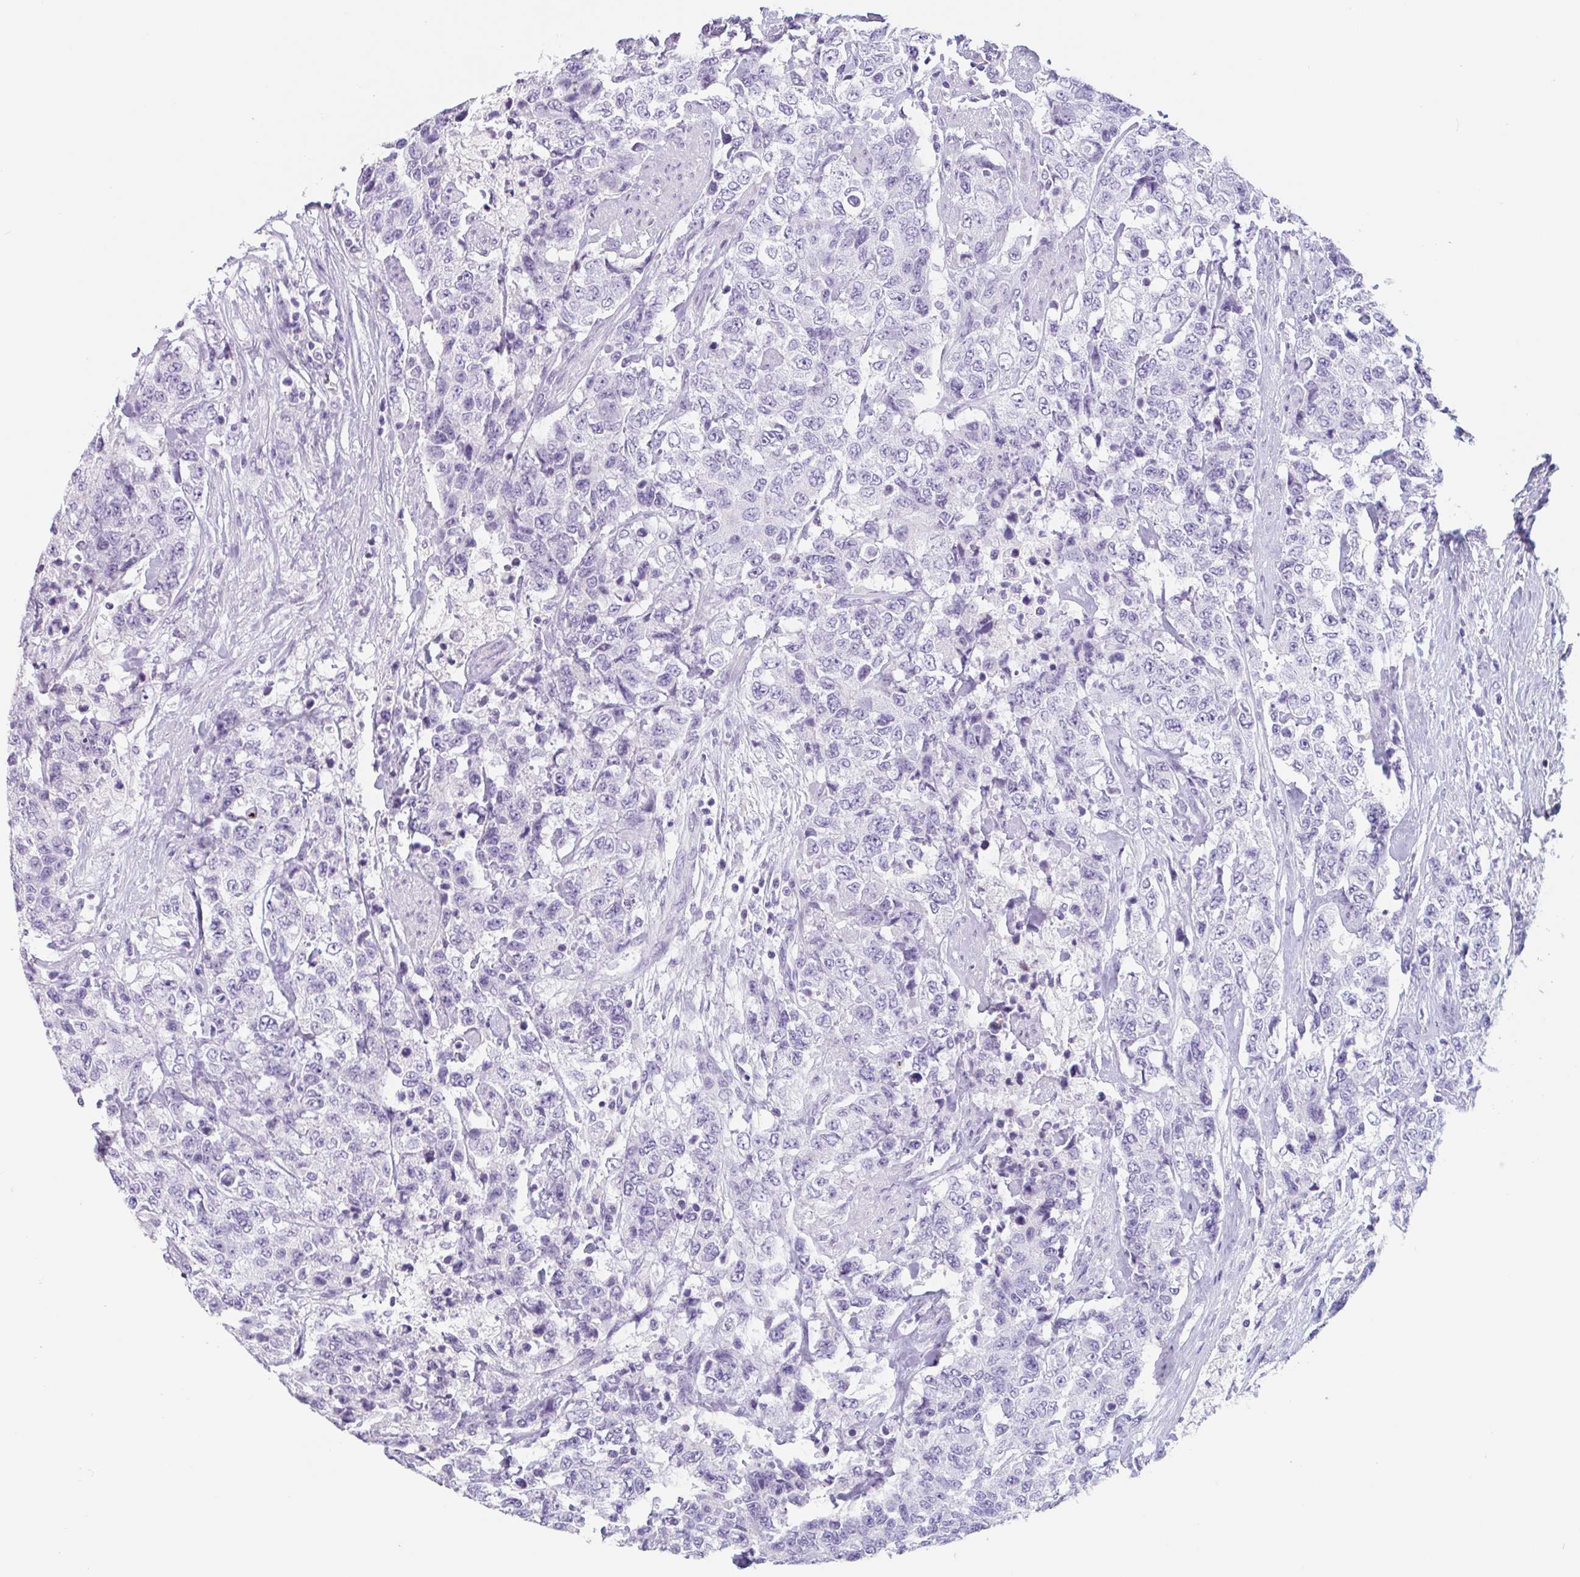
{"staining": {"intensity": "negative", "quantity": "none", "location": "none"}, "tissue": "urothelial cancer", "cell_type": "Tumor cells", "image_type": "cancer", "snomed": [{"axis": "morphology", "description": "Urothelial carcinoma, High grade"}, {"axis": "topography", "description": "Urinary bladder"}], "caption": "A micrograph of urothelial cancer stained for a protein reveals no brown staining in tumor cells.", "gene": "EMC4", "patient": {"sex": "female", "age": 78}}